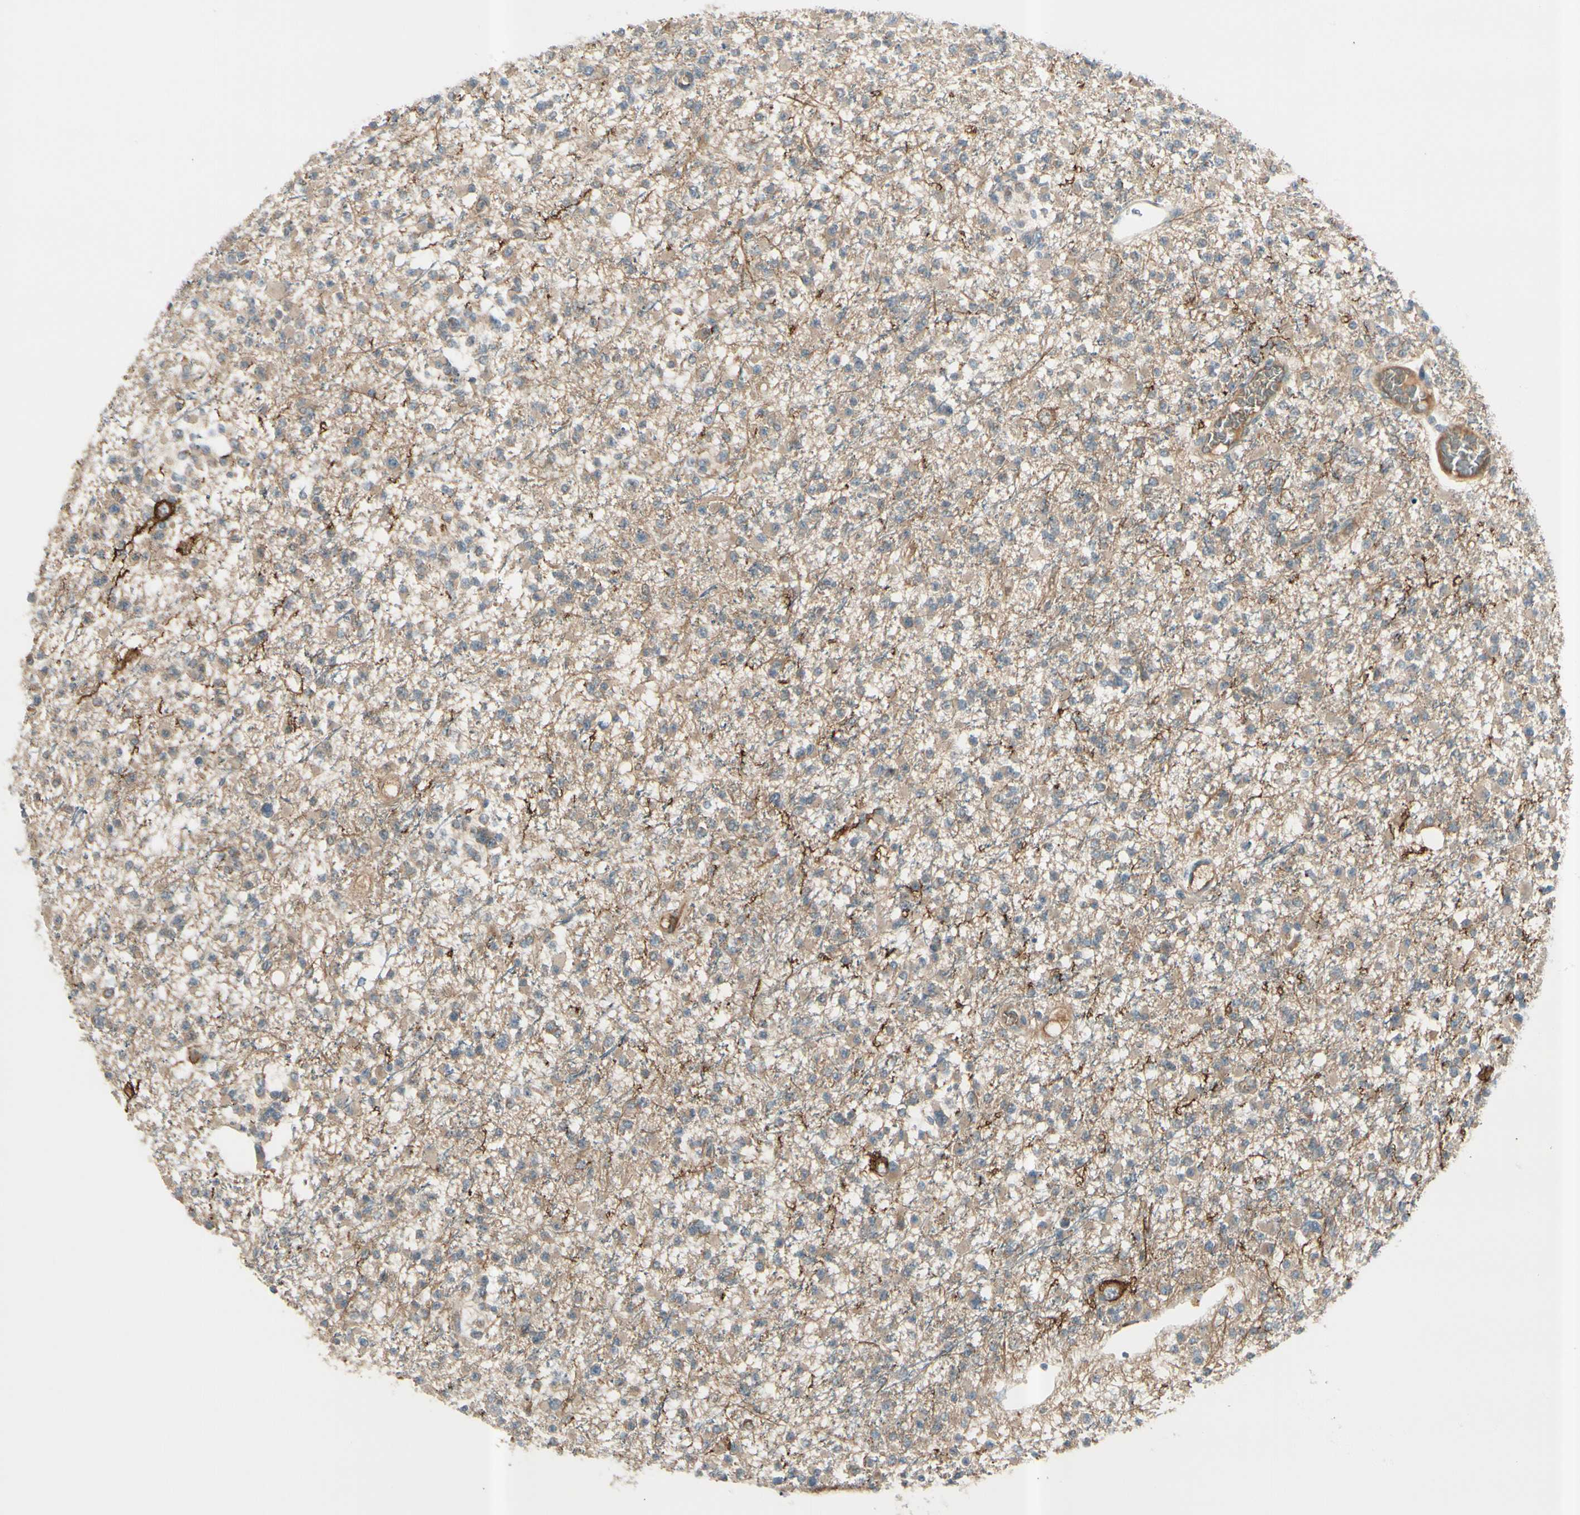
{"staining": {"intensity": "weak", "quantity": ">75%", "location": "cytoplasmic/membranous"}, "tissue": "glioma", "cell_type": "Tumor cells", "image_type": "cancer", "snomed": [{"axis": "morphology", "description": "Glioma, malignant, Low grade"}, {"axis": "topography", "description": "Brain"}], "caption": "Immunohistochemistry (IHC) of human glioma demonstrates low levels of weak cytoplasmic/membranous positivity in about >75% of tumor cells.", "gene": "ICAM5", "patient": {"sex": "female", "age": 22}}